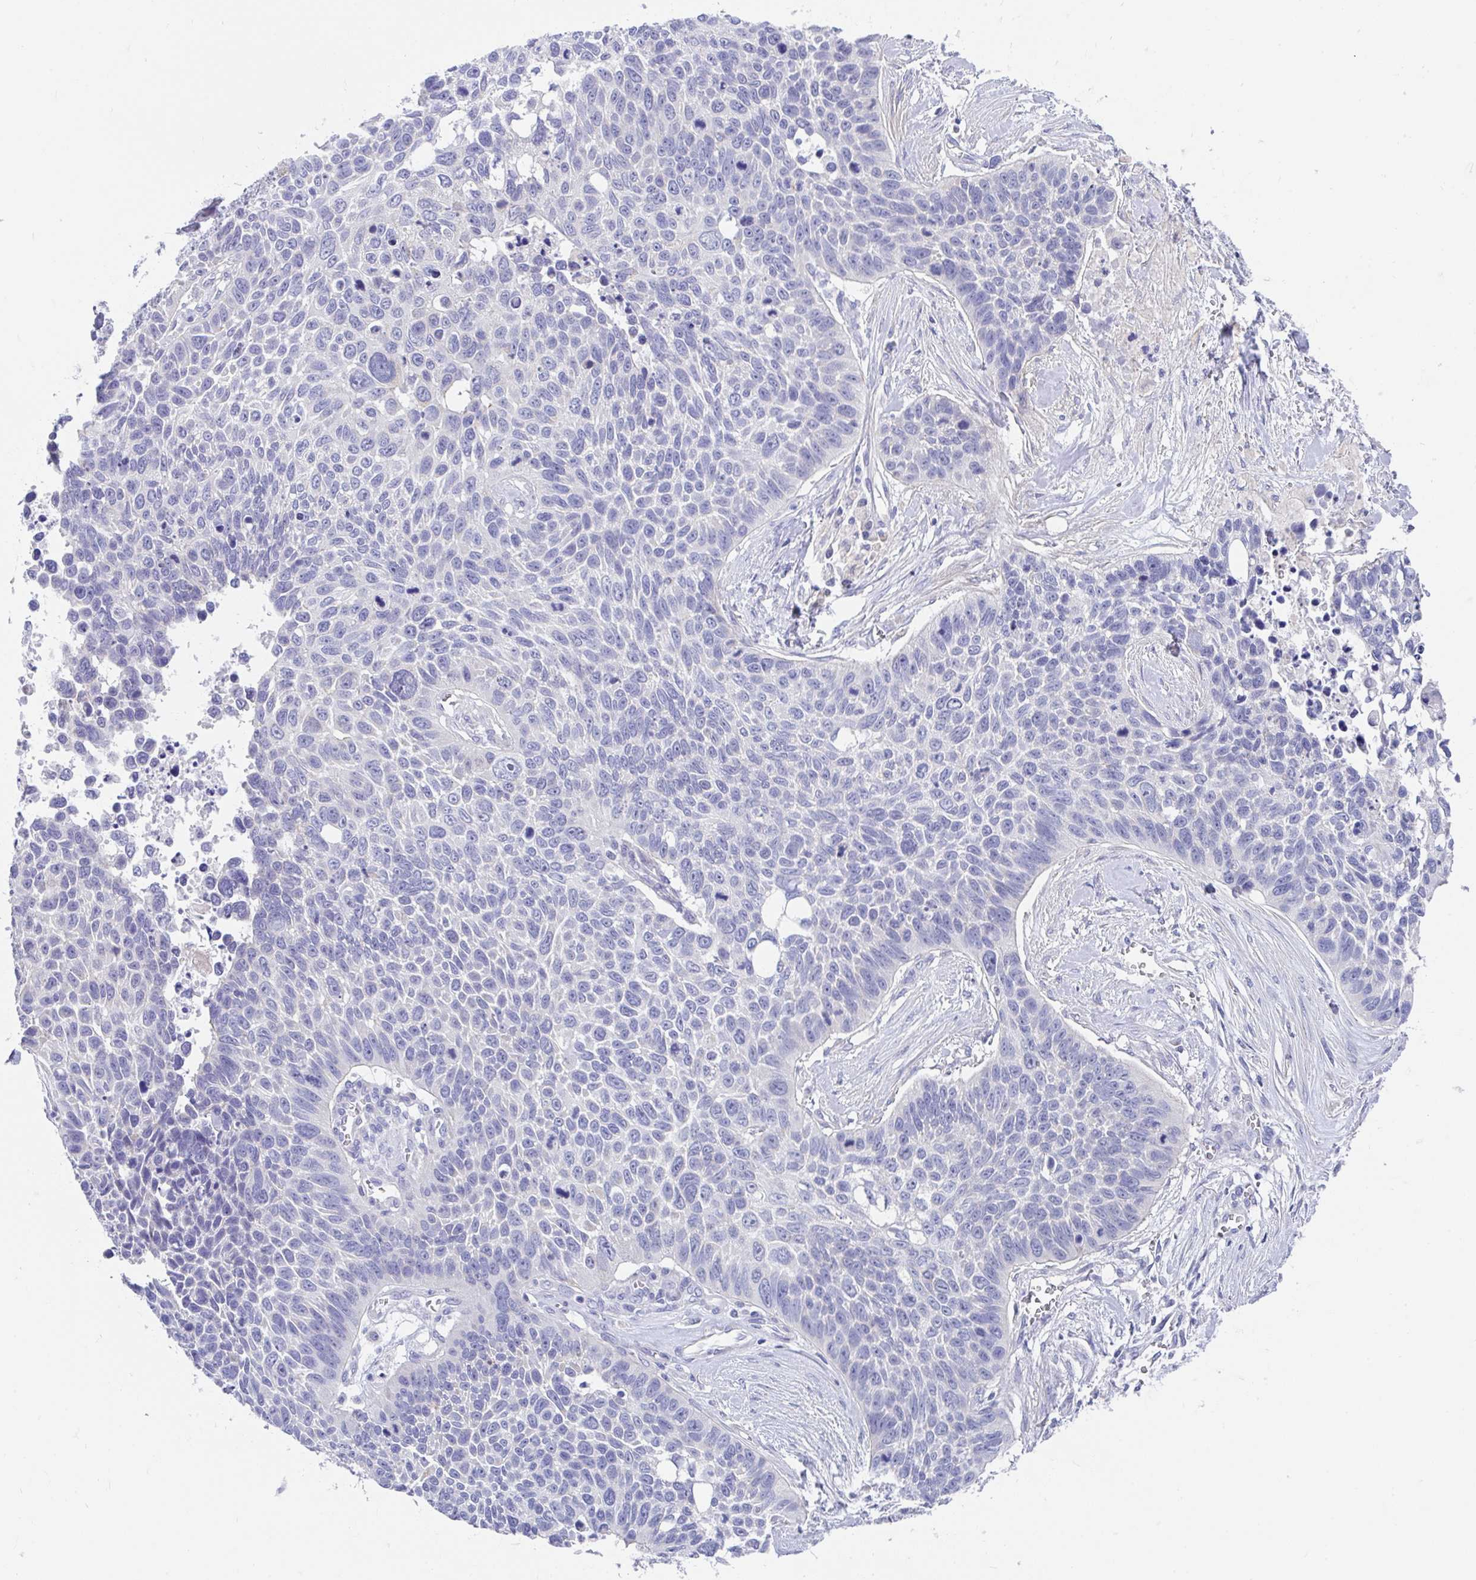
{"staining": {"intensity": "negative", "quantity": "none", "location": "none"}, "tissue": "lung cancer", "cell_type": "Tumor cells", "image_type": "cancer", "snomed": [{"axis": "morphology", "description": "Squamous cell carcinoma, NOS"}, {"axis": "topography", "description": "Lung"}], "caption": "Lung cancer was stained to show a protein in brown. There is no significant positivity in tumor cells.", "gene": "CCSAP", "patient": {"sex": "male", "age": 62}}